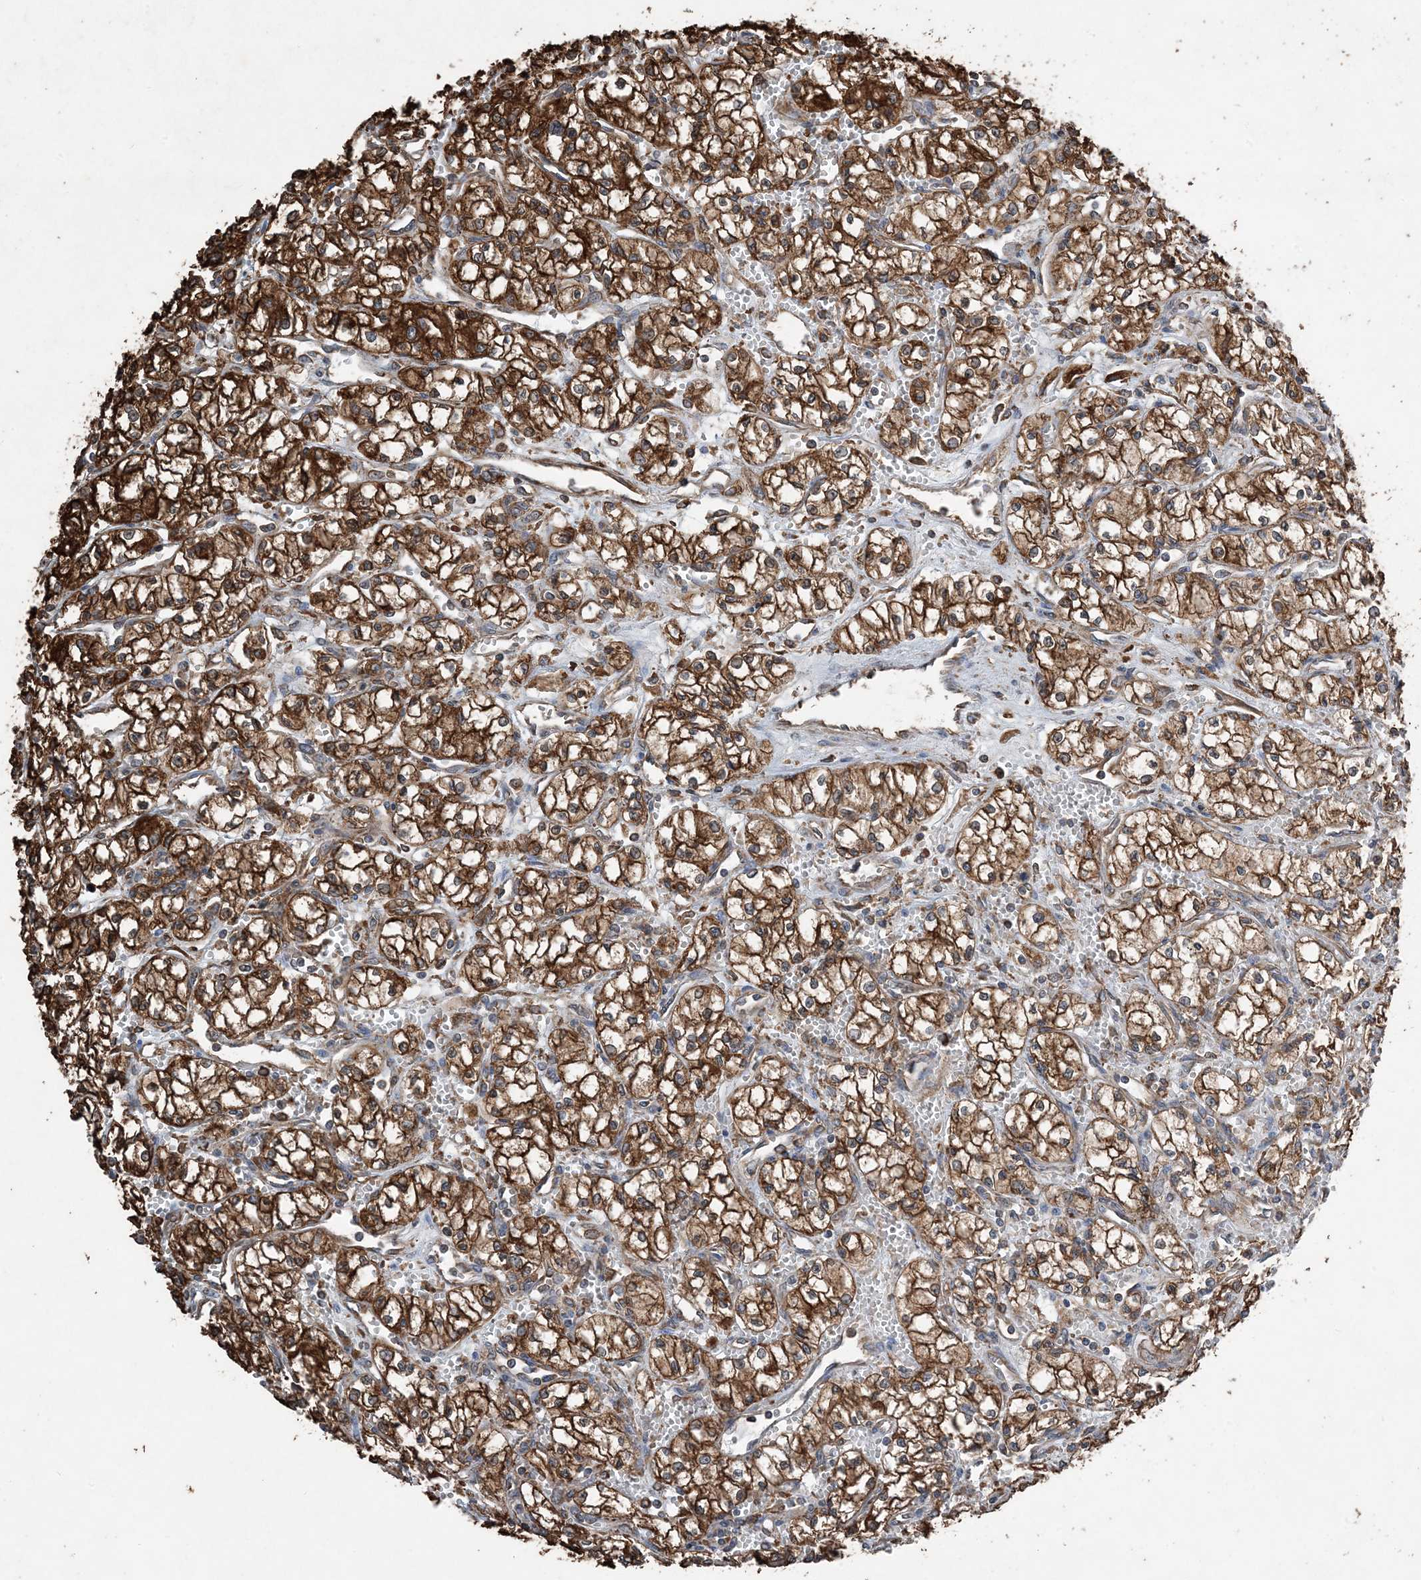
{"staining": {"intensity": "strong", "quantity": ">75%", "location": "cytoplasmic/membranous"}, "tissue": "renal cancer", "cell_type": "Tumor cells", "image_type": "cancer", "snomed": [{"axis": "morphology", "description": "Normal tissue, NOS"}, {"axis": "morphology", "description": "Adenocarcinoma, NOS"}, {"axis": "topography", "description": "Kidney"}], "caption": "Immunohistochemical staining of human renal cancer demonstrates strong cytoplasmic/membranous protein staining in approximately >75% of tumor cells.", "gene": "PDIA6", "patient": {"sex": "male", "age": 59}}